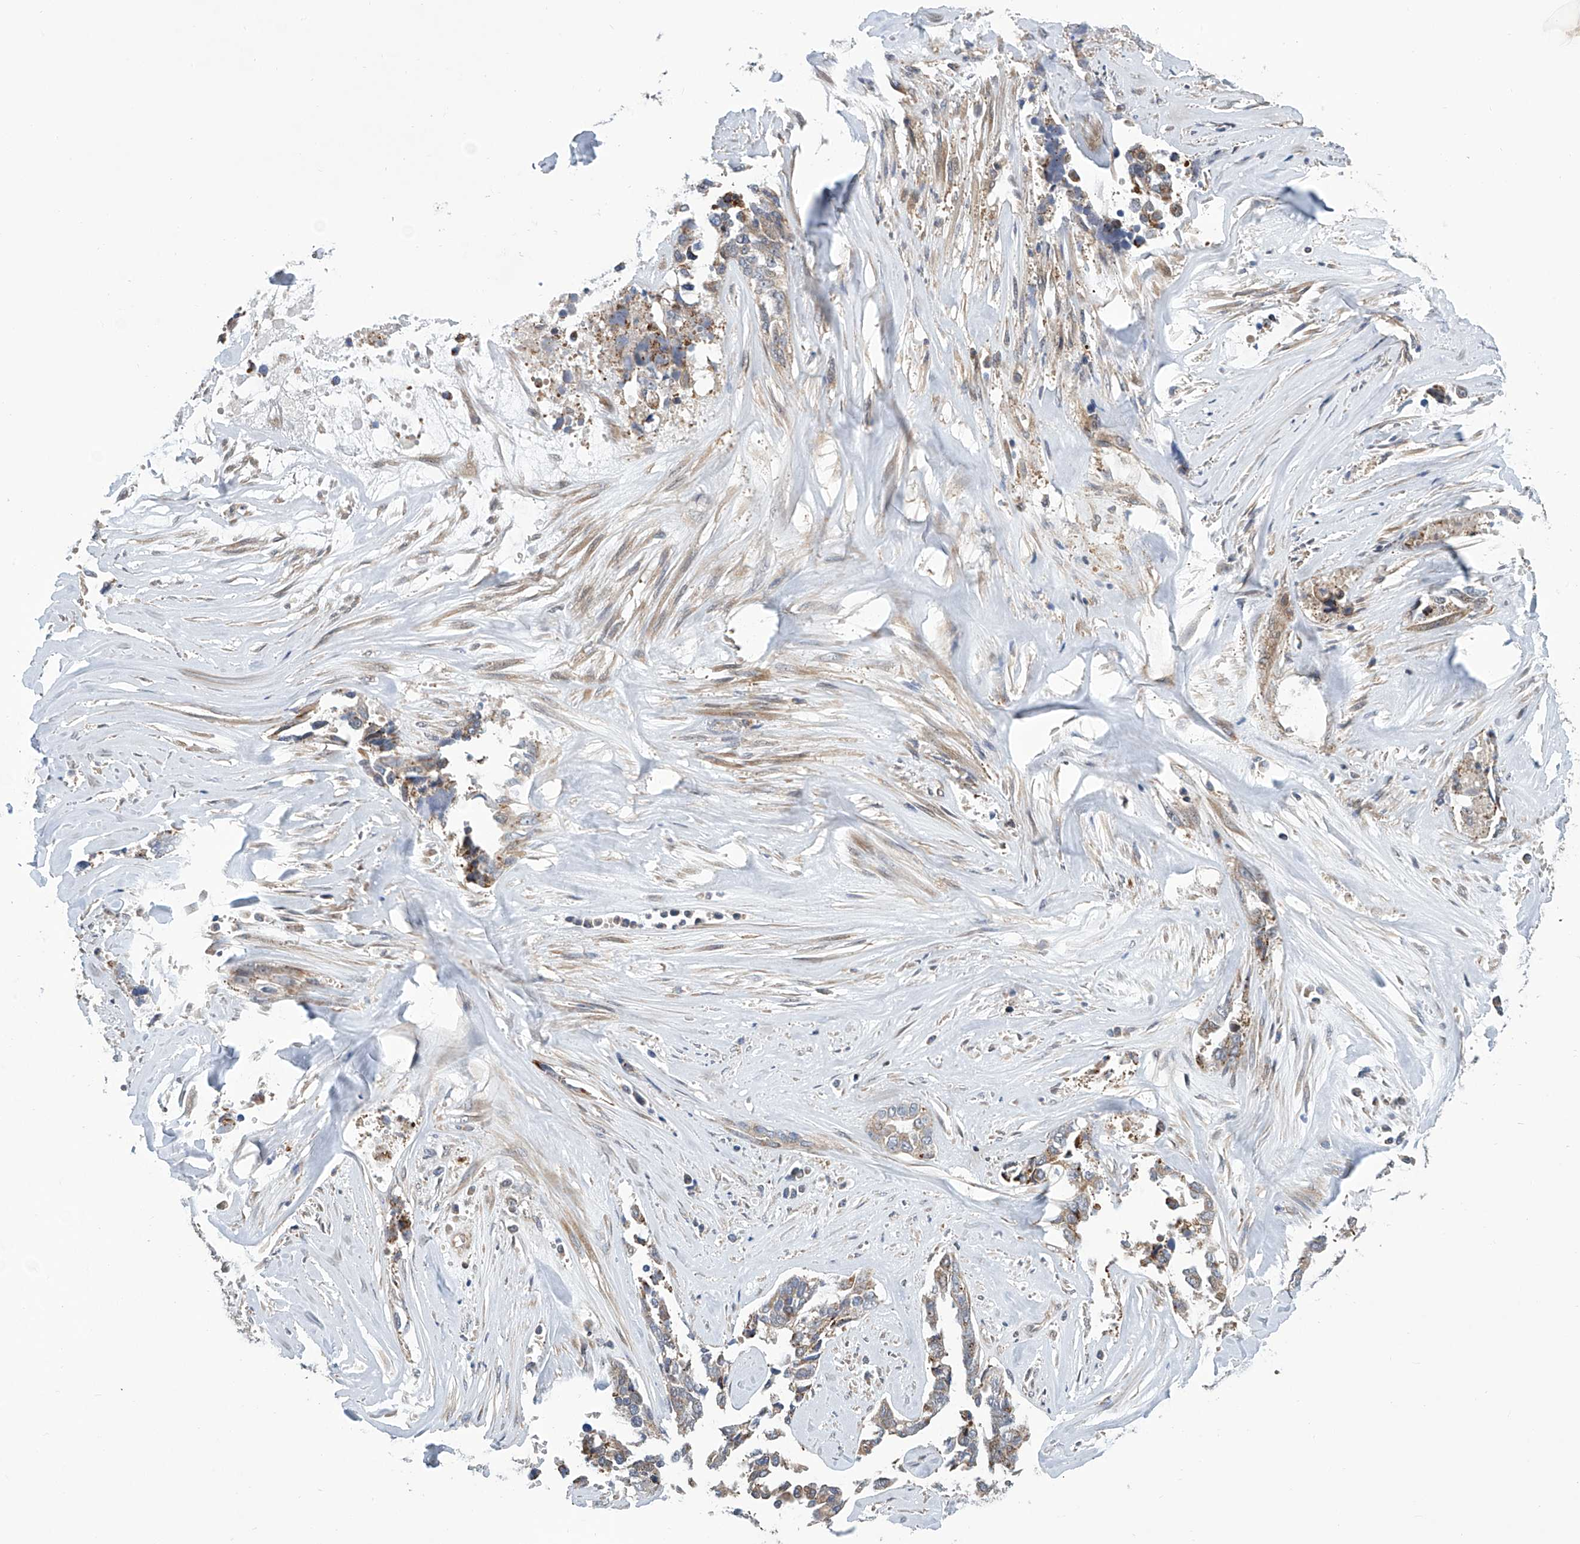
{"staining": {"intensity": "moderate", "quantity": "<25%", "location": "cytoplasmic/membranous"}, "tissue": "ovarian cancer", "cell_type": "Tumor cells", "image_type": "cancer", "snomed": [{"axis": "morphology", "description": "Cystadenocarcinoma, serous, NOS"}, {"axis": "topography", "description": "Ovary"}], "caption": "Ovarian serous cystadenocarcinoma stained for a protein (brown) reveals moderate cytoplasmic/membranous positive staining in approximately <25% of tumor cells.", "gene": "EIF2D", "patient": {"sex": "female", "age": 44}}